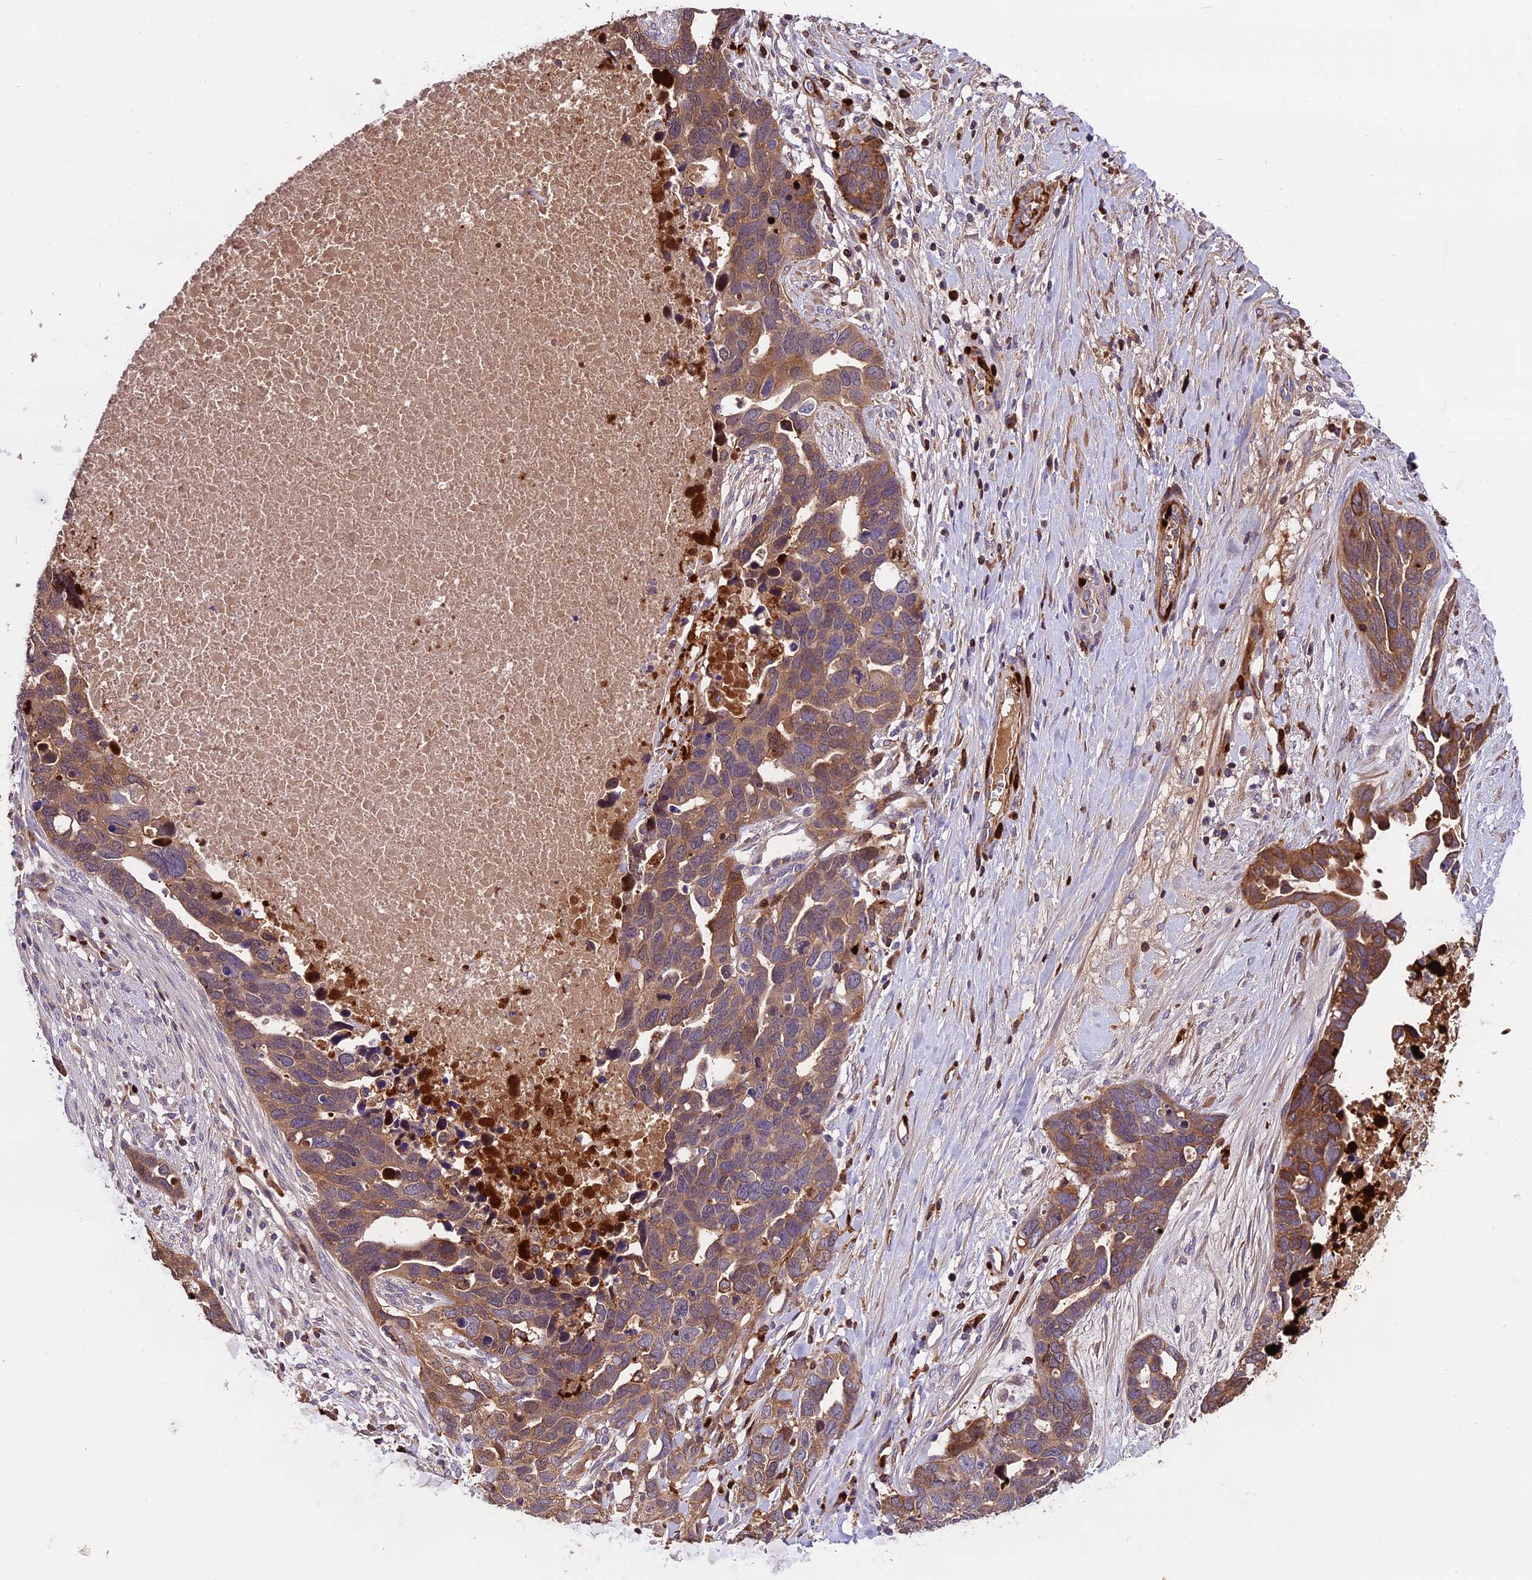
{"staining": {"intensity": "moderate", "quantity": "25%-75%", "location": "cytoplasmic/membranous"}, "tissue": "ovarian cancer", "cell_type": "Tumor cells", "image_type": "cancer", "snomed": [{"axis": "morphology", "description": "Cystadenocarcinoma, serous, NOS"}, {"axis": "topography", "description": "Ovary"}], "caption": "This photomicrograph exhibits immunohistochemistry staining of ovarian cancer, with medium moderate cytoplasmic/membranous staining in about 25%-75% of tumor cells.", "gene": "MAP3K7CL", "patient": {"sex": "female", "age": 54}}